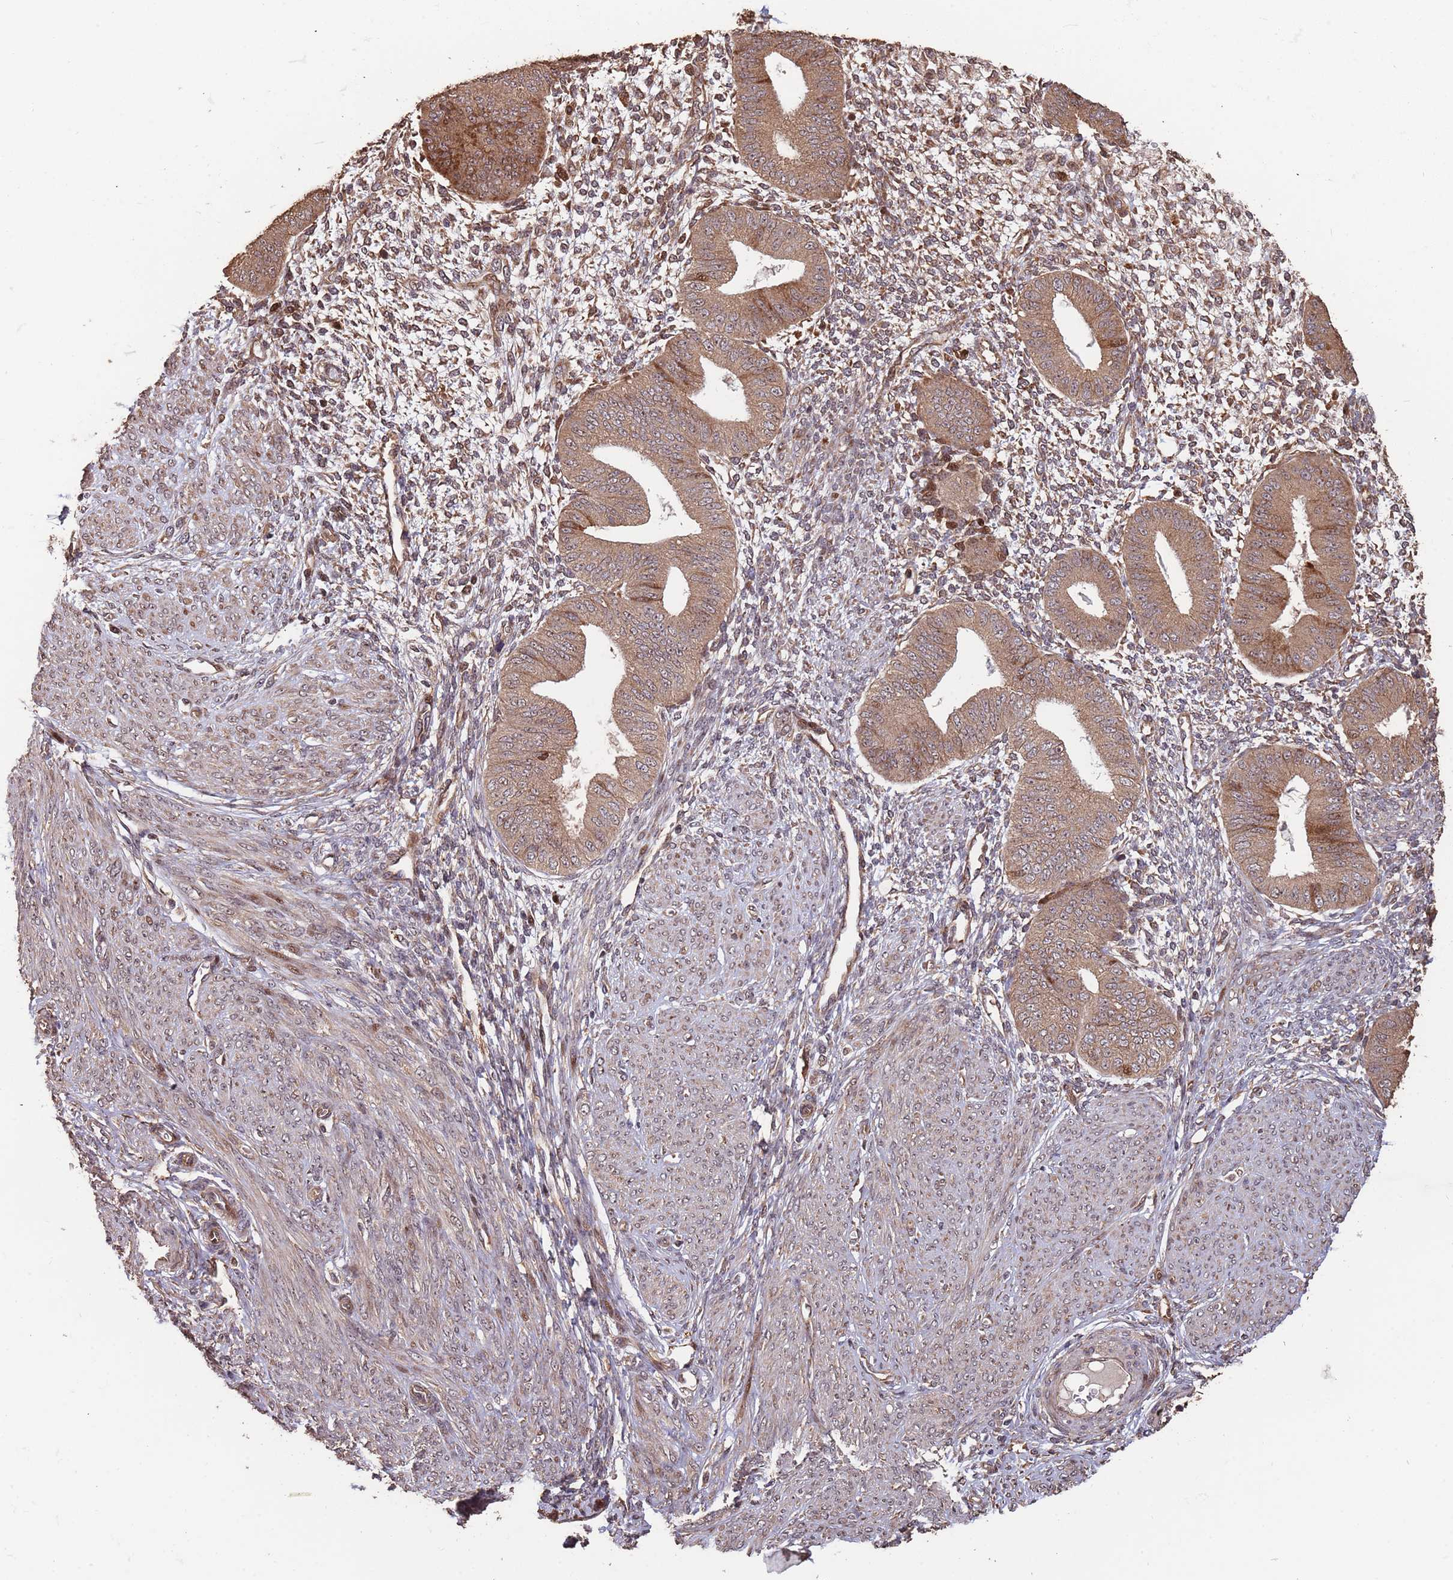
{"staining": {"intensity": "moderate", "quantity": ">75%", "location": "cytoplasmic/membranous"}, "tissue": "endometrium", "cell_type": "Cells in endometrial stroma", "image_type": "normal", "snomed": [{"axis": "morphology", "description": "Normal tissue, NOS"}, {"axis": "topography", "description": "Endometrium"}], "caption": "Moderate cytoplasmic/membranous expression is identified in about >75% of cells in endometrial stroma in unremarkable endometrium. The protein is stained brown, and the nuclei are stained in blue (DAB (3,3'-diaminobenzidine) IHC with brightfield microscopy, high magnification).", "gene": "ZNF428", "patient": {"sex": "female", "age": 49}}